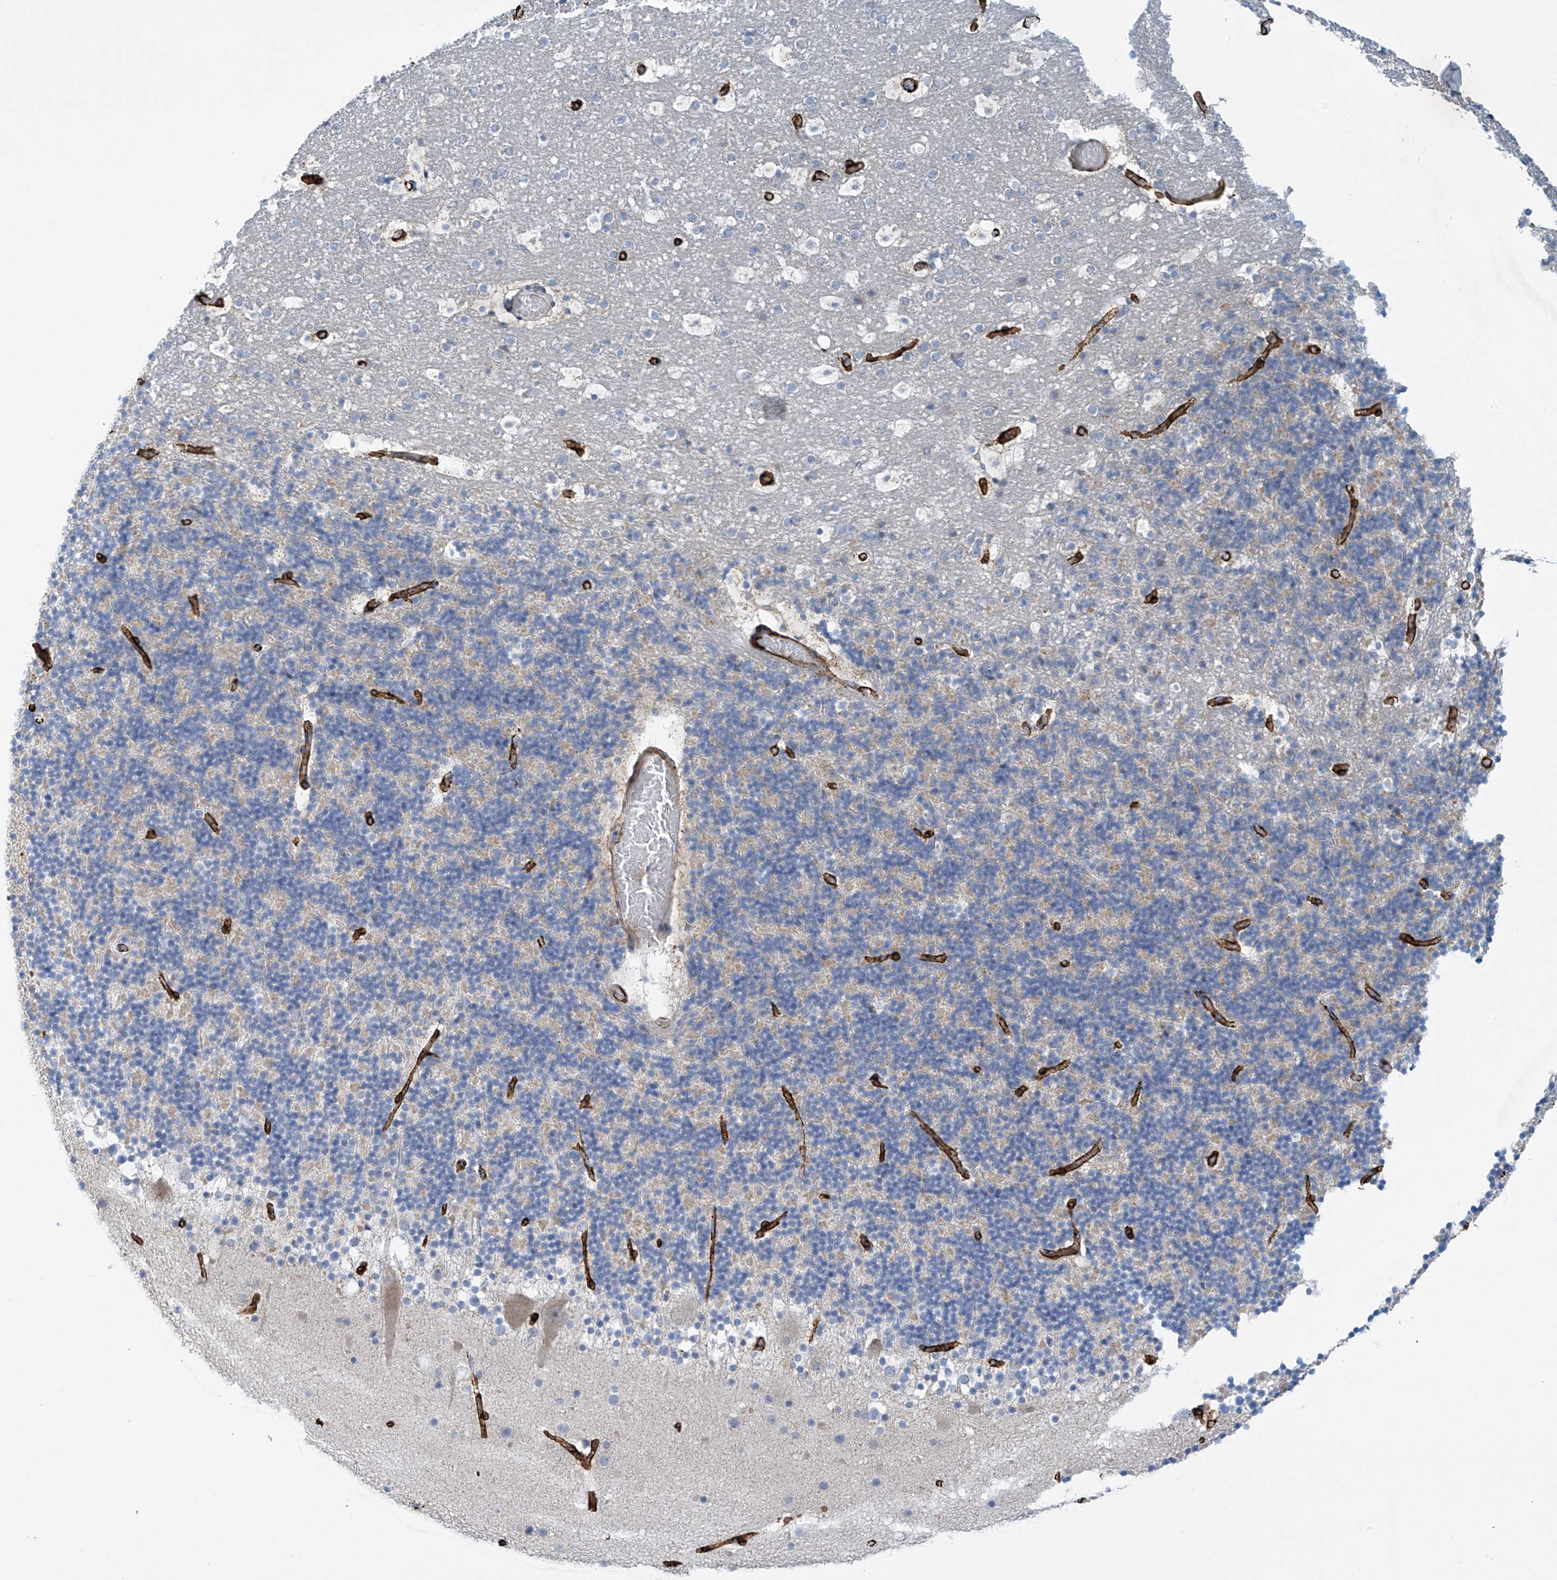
{"staining": {"intensity": "negative", "quantity": "none", "location": "none"}, "tissue": "cerebellum", "cell_type": "Cells in granular layer", "image_type": "normal", "snomed": [{"axis": "morphology", "description": "Normal tissue, NOS"}, {"axis": "topography", "description": "Cerebellum"}], "caption": "This is a photomicrograph of immunohistochemistry (IHC) staining of benign cerebellum, which shows no expression in cells in granular layer. Nuclei are stained in blue.", "gene": "SLC6A12", "patient": {"sex": "male", "age": 57}}